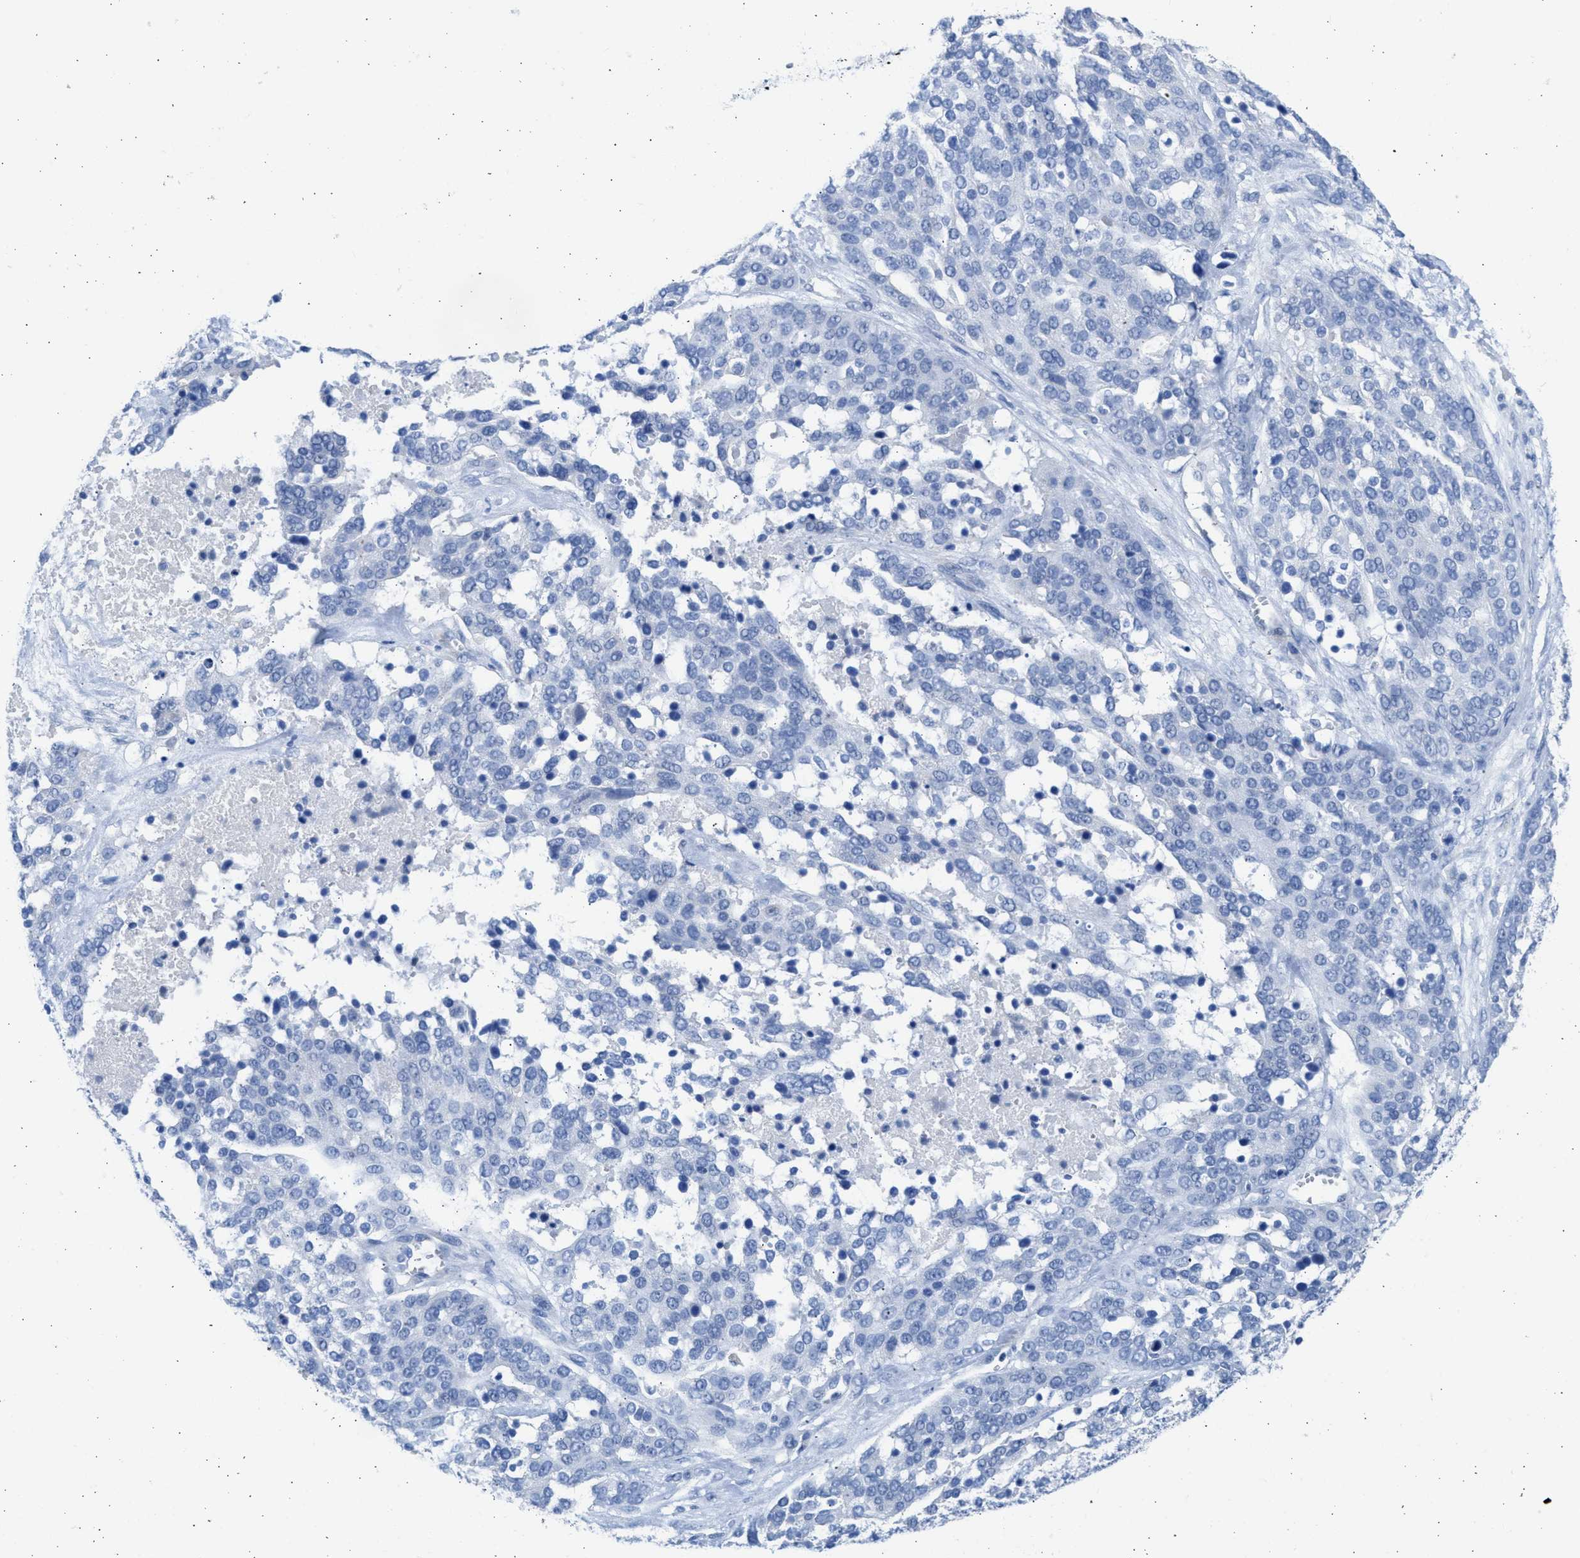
{"staining": {"intensity": "negative", "quantity": "none", "location": "none"}, "tissue": "ovarian cancer", "cell_type": "Tumor cells", "image_type": "cancer", "snomed": [{"axis": "morphology", "description": "Cystadenocarcinoma, serous, NOS"}, {"axis": "topography", "description": "Ovary"}], "caption": "Ovarian serous cystadenocarcinoma was stained to show a protein in brown. There is no significant staining in tumor cells.", "gene": "SPATA3", "patient": {"sex": "female", "age": 44}}